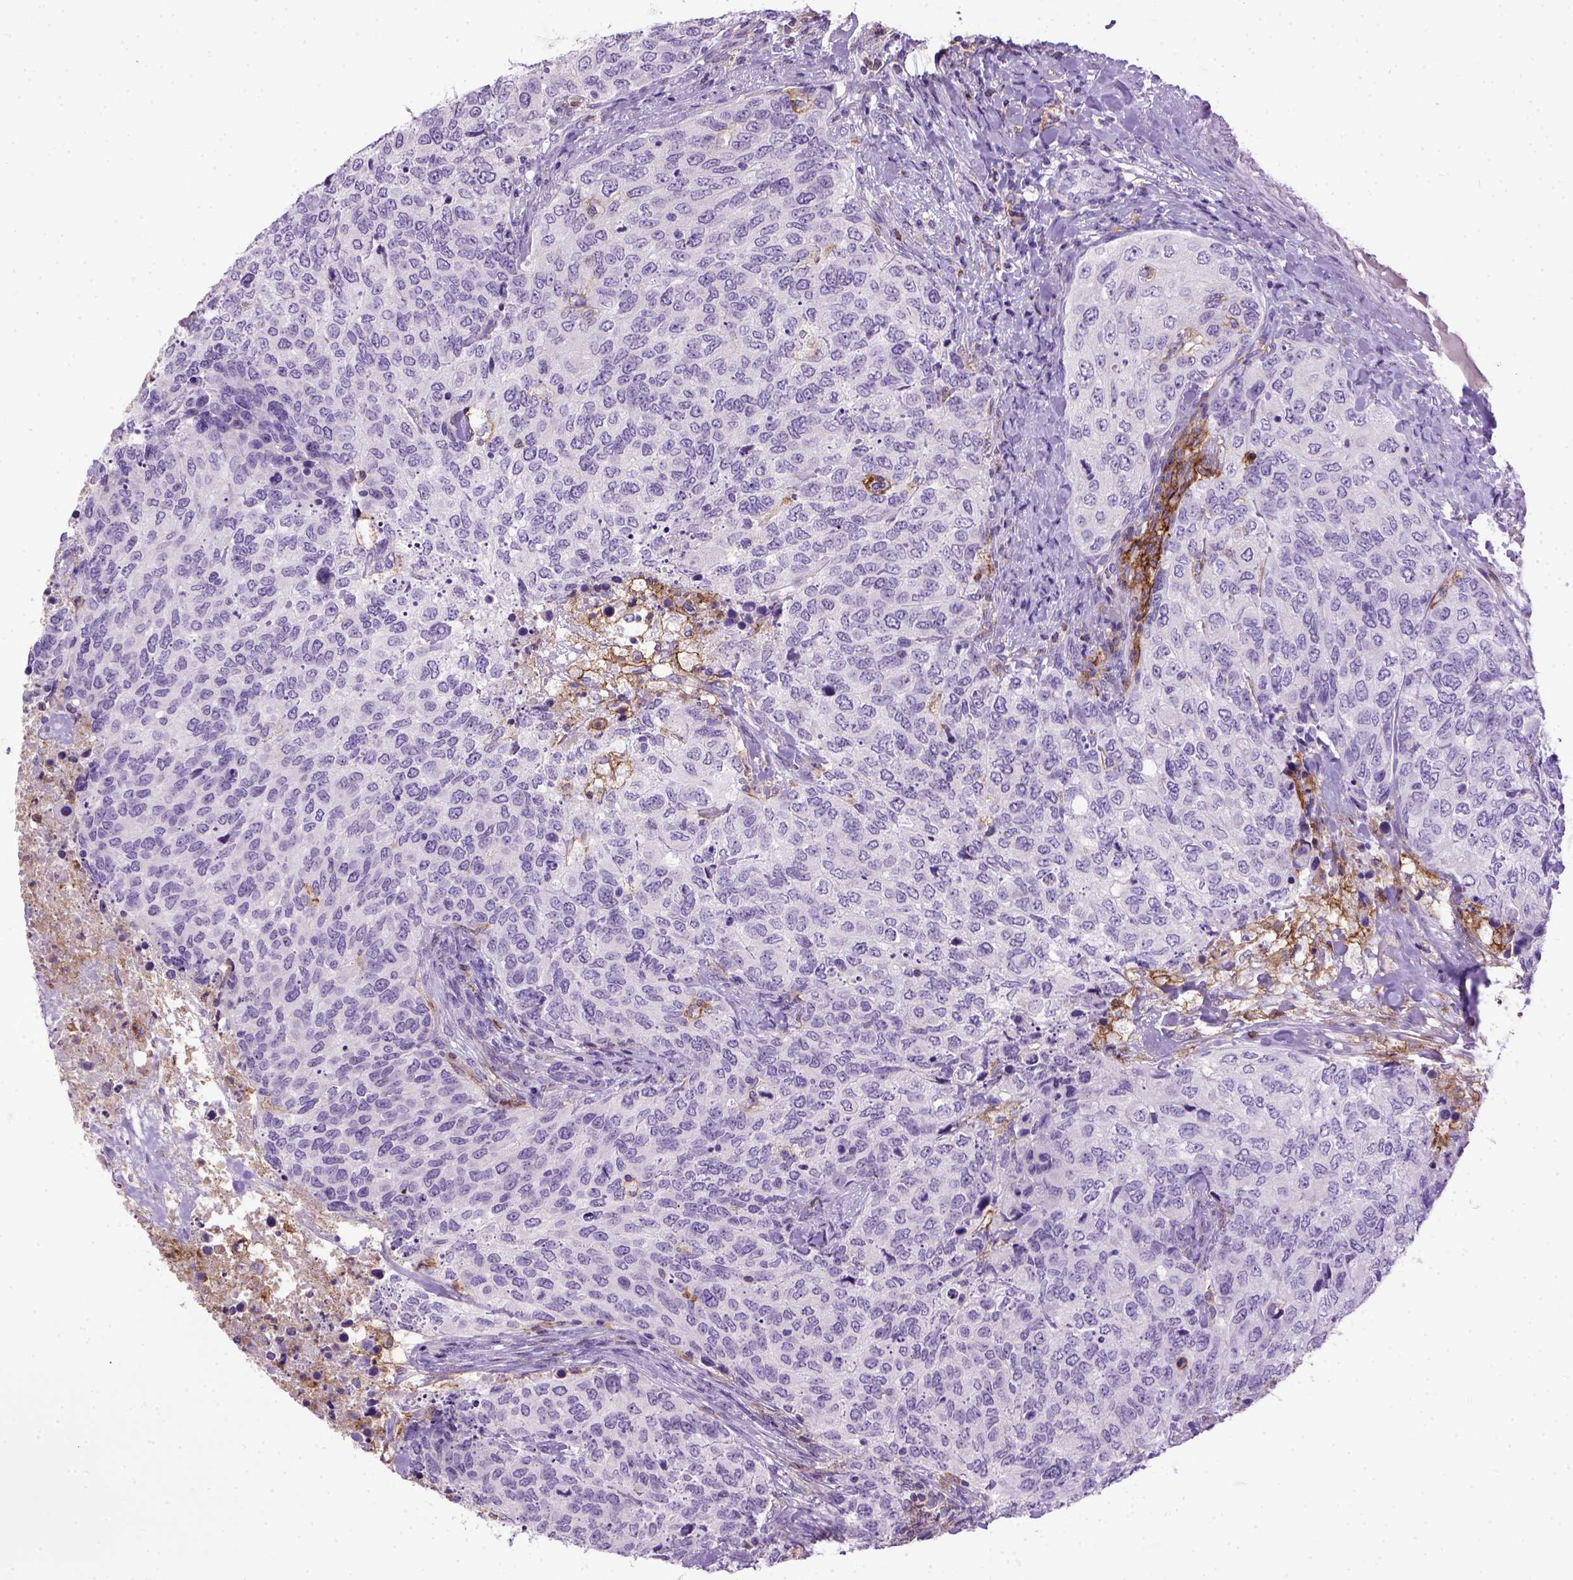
{"staining": {"intensity": "negative", "quantity": "none", "location": "none"}, "tissue": "urothelial cancer", "cell_type": "Tumor cells", "image_type": "cancer", "snomed": [{"axis": "morphology", "description": "Urothelial carcinoma, High grade"}, {"axis": "topography", "description": "Urinary bladder"}], "caption": "An immunohistochemistry (IHC) histopathology image of urothelial carcinoma (high-grade) is shown. There is no staining in tumor cells of urothelial carcinoma (high-grade).", "gene": "ITGAX", "patient": {"sex": "female", "age": 78}}